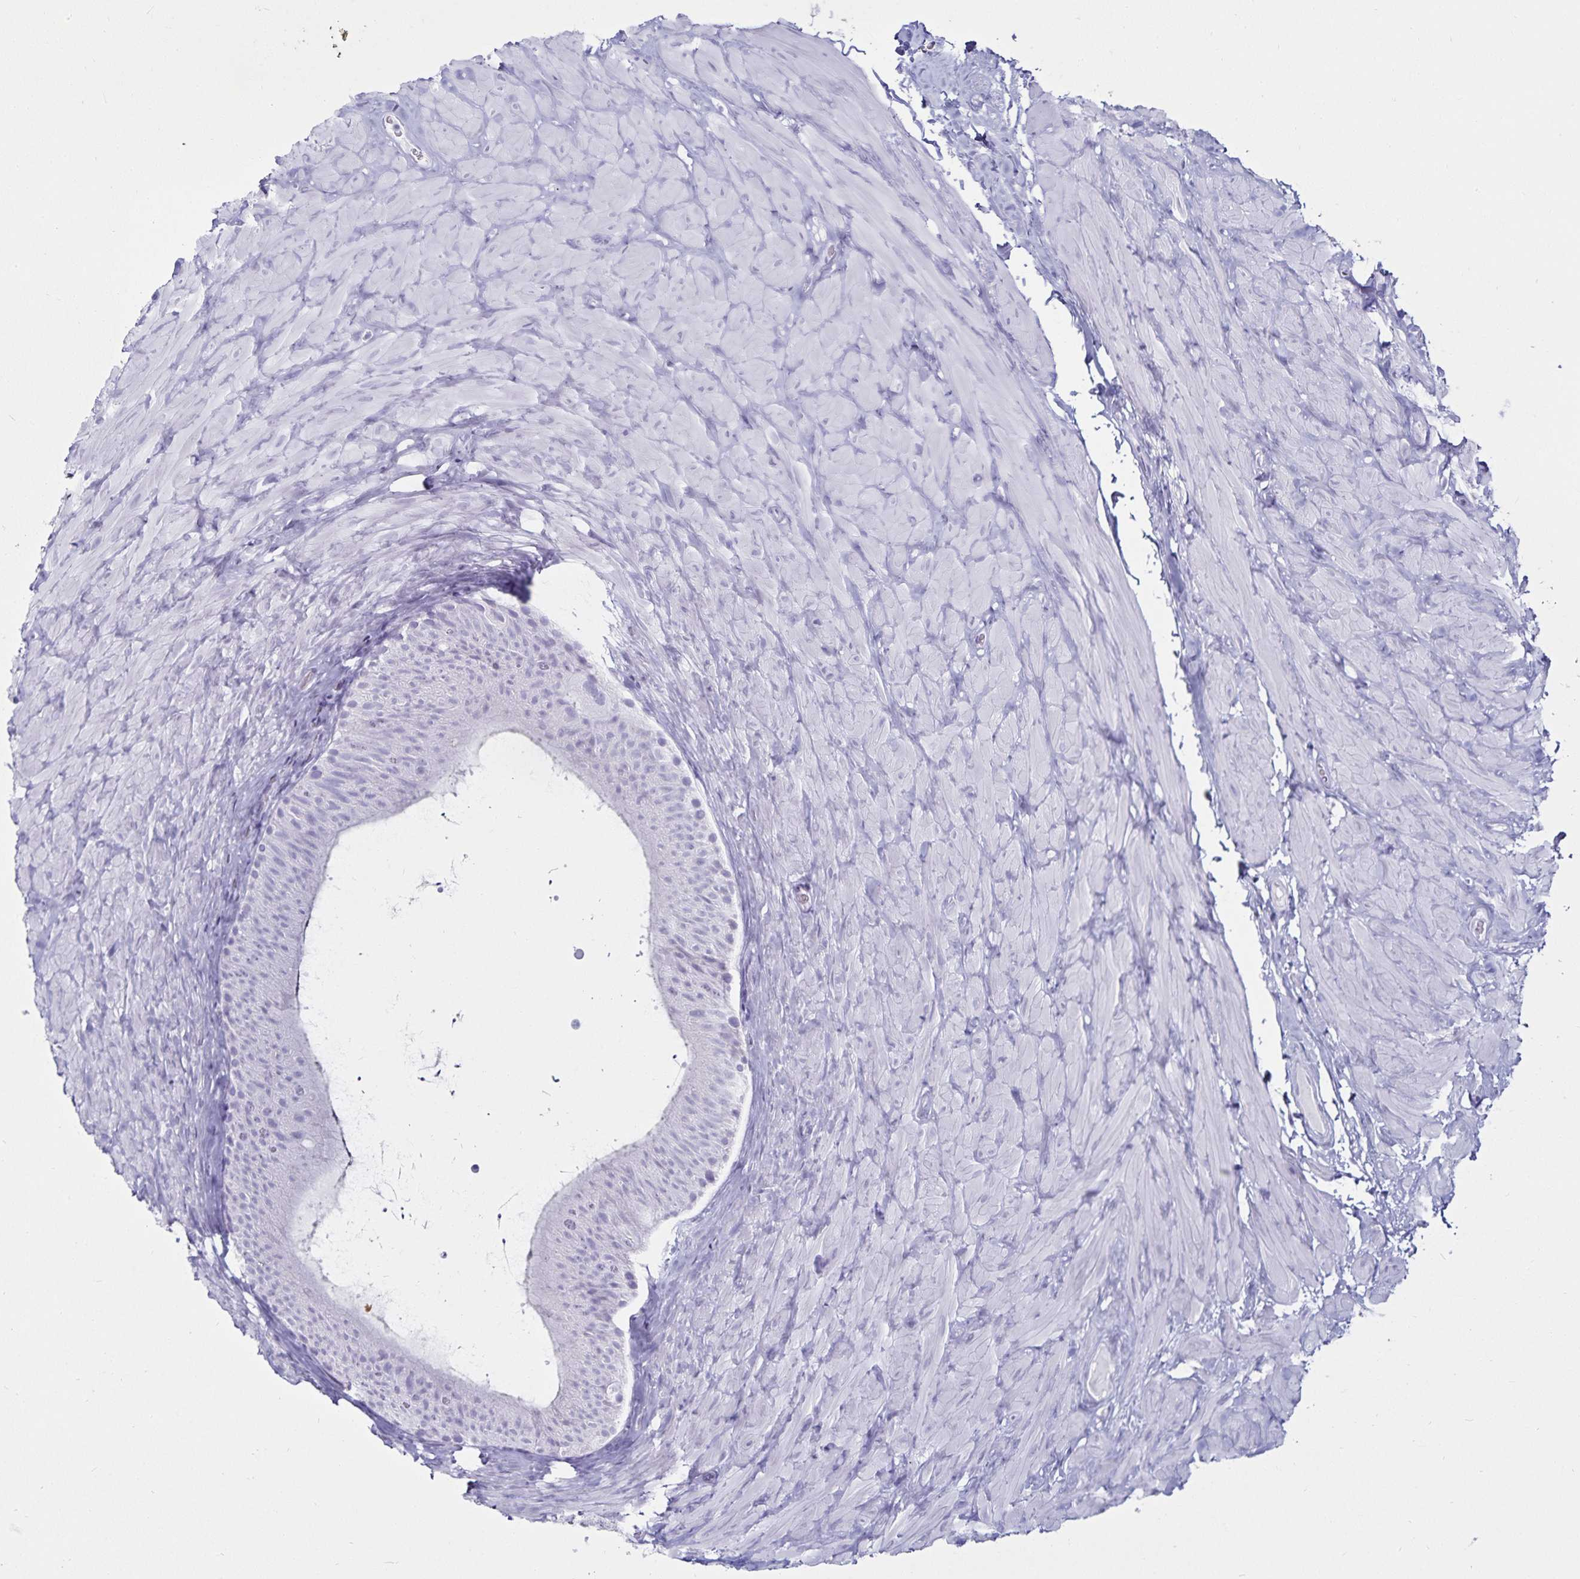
{"staining": {"intensity": "negative", "quantity": "none", "location": "none"}, "tissue": "epididymis", "cell_type": "Glandular cells", "image_type": "normal", "snomed": [{"axis": "morphology", "description": "Normal tissue, NOS"}, {"axis": "topography", "description": "Epididymis, spermatic cord, NOS"}, {"axis": "topography", "description": "Epididymis"}], "caption": "IHC image of normal epididymis: human epididymis stained with DAB (3,3'-diaminobenzidine) shows no significant protein positivity in glandular cells. Brightfield microscopy of IHC stained with DAB (brown) and hematoxylin (blue), captured at high magnification.", "gene": "DEFA6", "patient": {"sex": "male", "age": 31}}